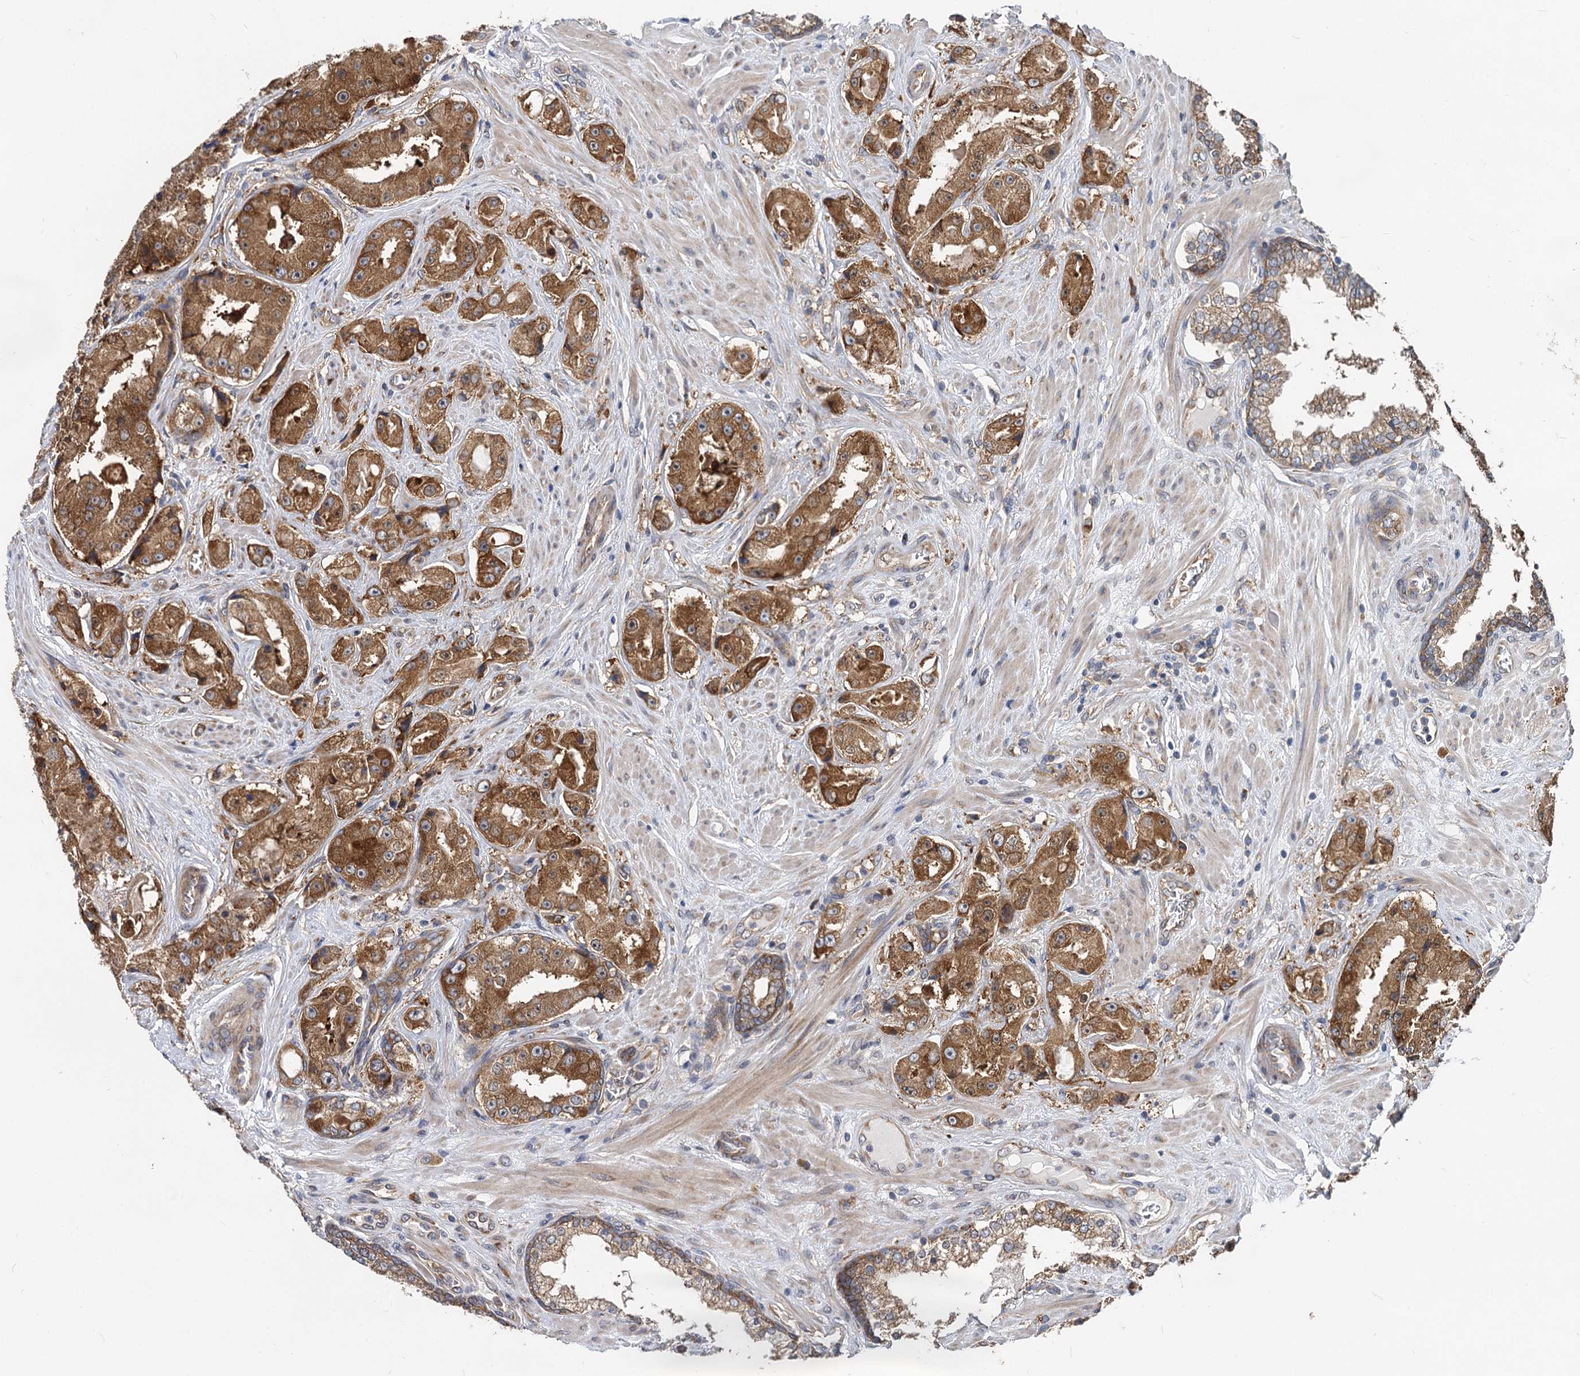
{"staining": {"intensity": "strong", "quantity": ">75%", "location": "cytoplasmic/membranous"}, "tissue": "prostate cancer", "cell_type": "Tumor cells", "image_type": "cancer", "snomed": [{"axis": "morphology", "description": "Adenocarcinoma, High grade"}, {"axis": "topography", "description": "Prostate"}], "caption": "Immunohistochemistry (DAB) staining of high-grade adenocarcinoma (prostate) displays strong cytoplasmic/membranous protein expression in about >75% of tumor cells. (DAB = brown stain, brightfield microscopy at high magnification).", "gene": "EIF2B2", "patient": {"sex": "male", "age": 73}}